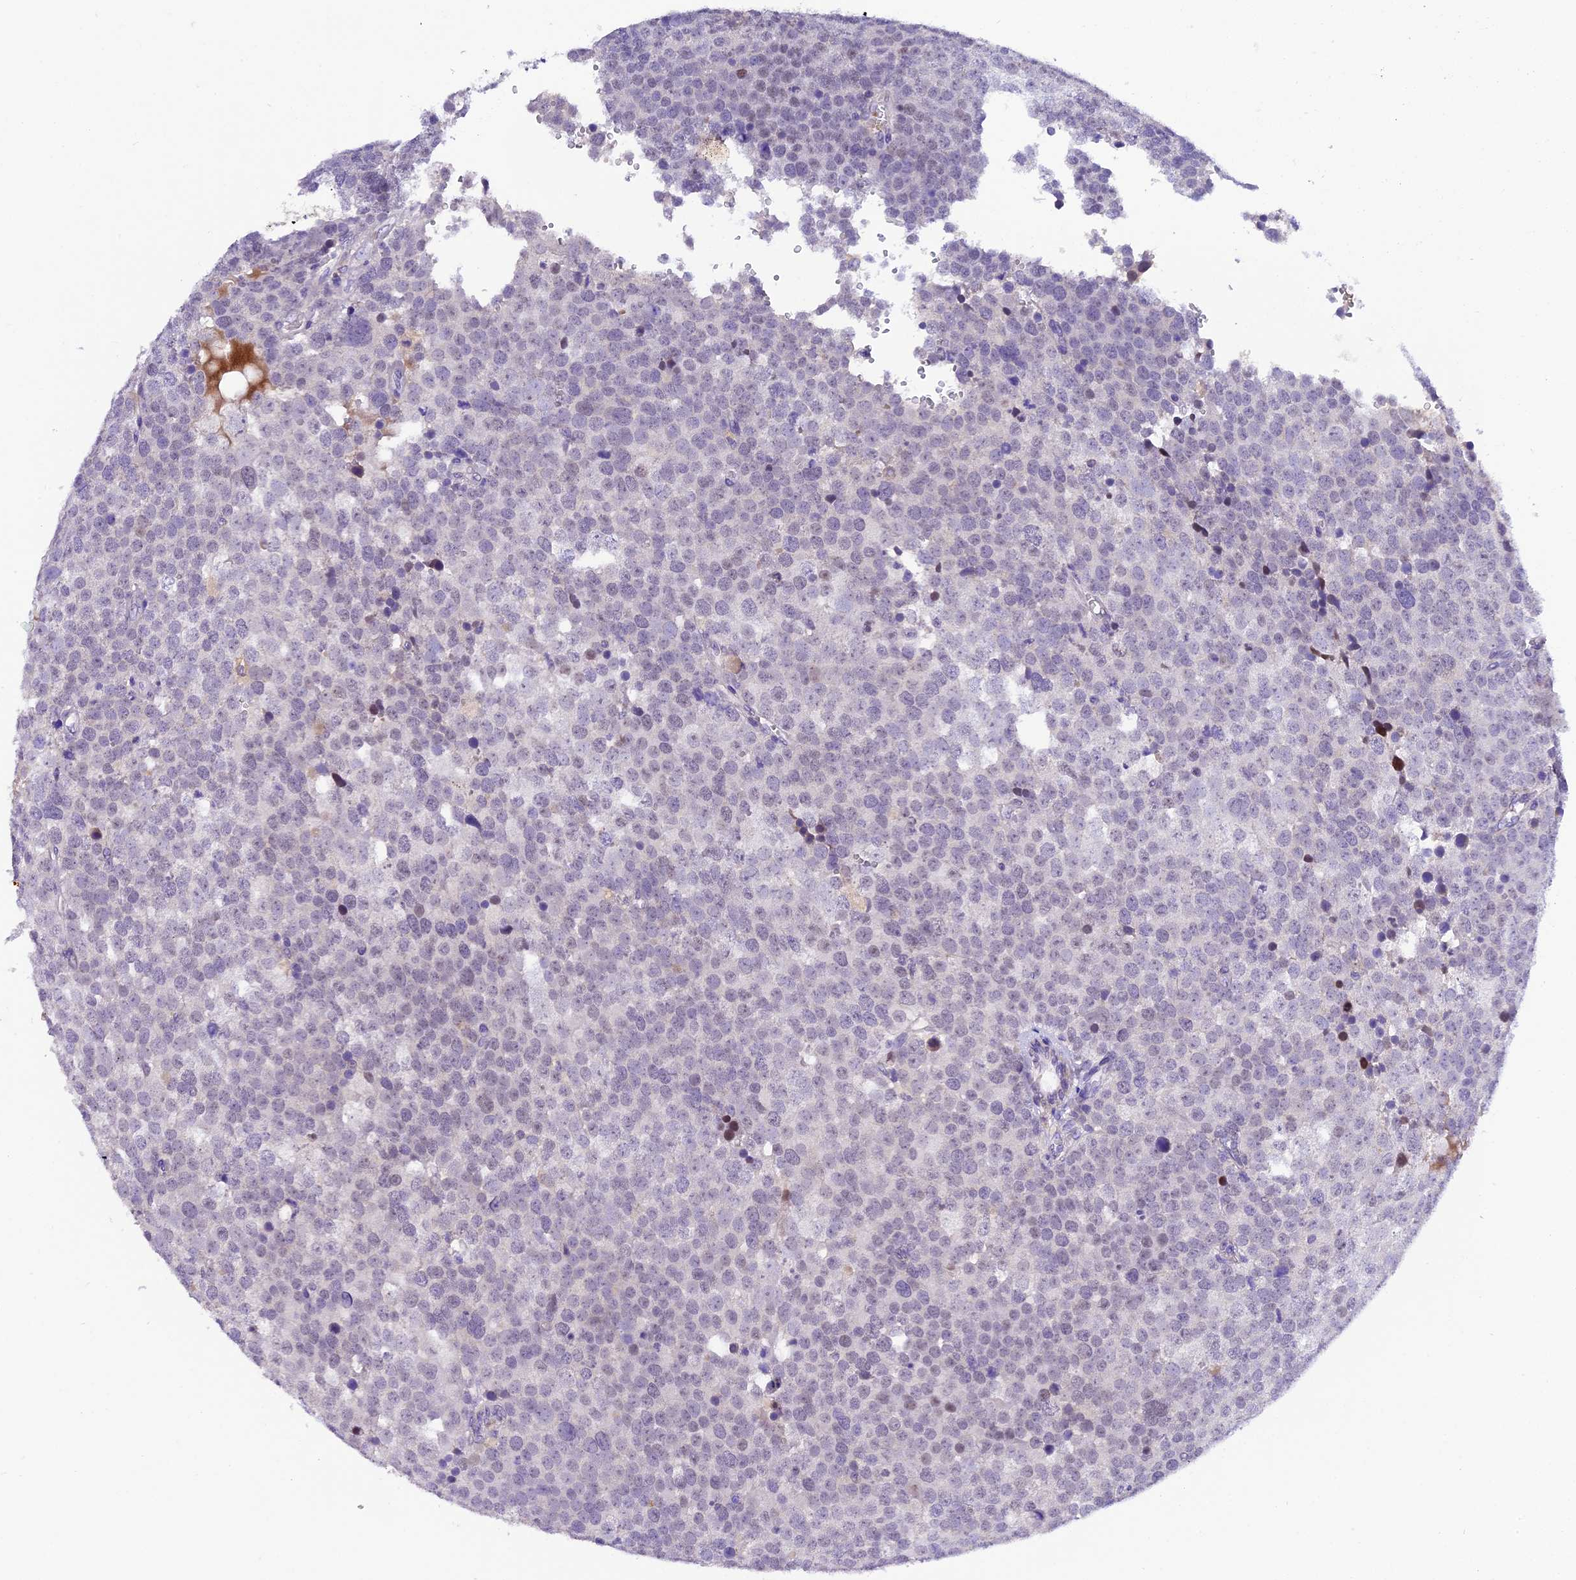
{"staining": {"intensity": "negative", "quantity": "none", "location": "none"}, "tissue": "testis cancer", "cell_type": "Tumor cells", "image_type": "cancer", "snomed": [{"axis": "morphology", "description": "Seminoma, NOS"}, {"axis": "topography", "description": "Testis"}], "caption": "Image shows no protein positivity in tumor cells of seminoma (testis) tissue.", "gene": "MEX3B", "patient": {"sex": "male", "age": 71}}